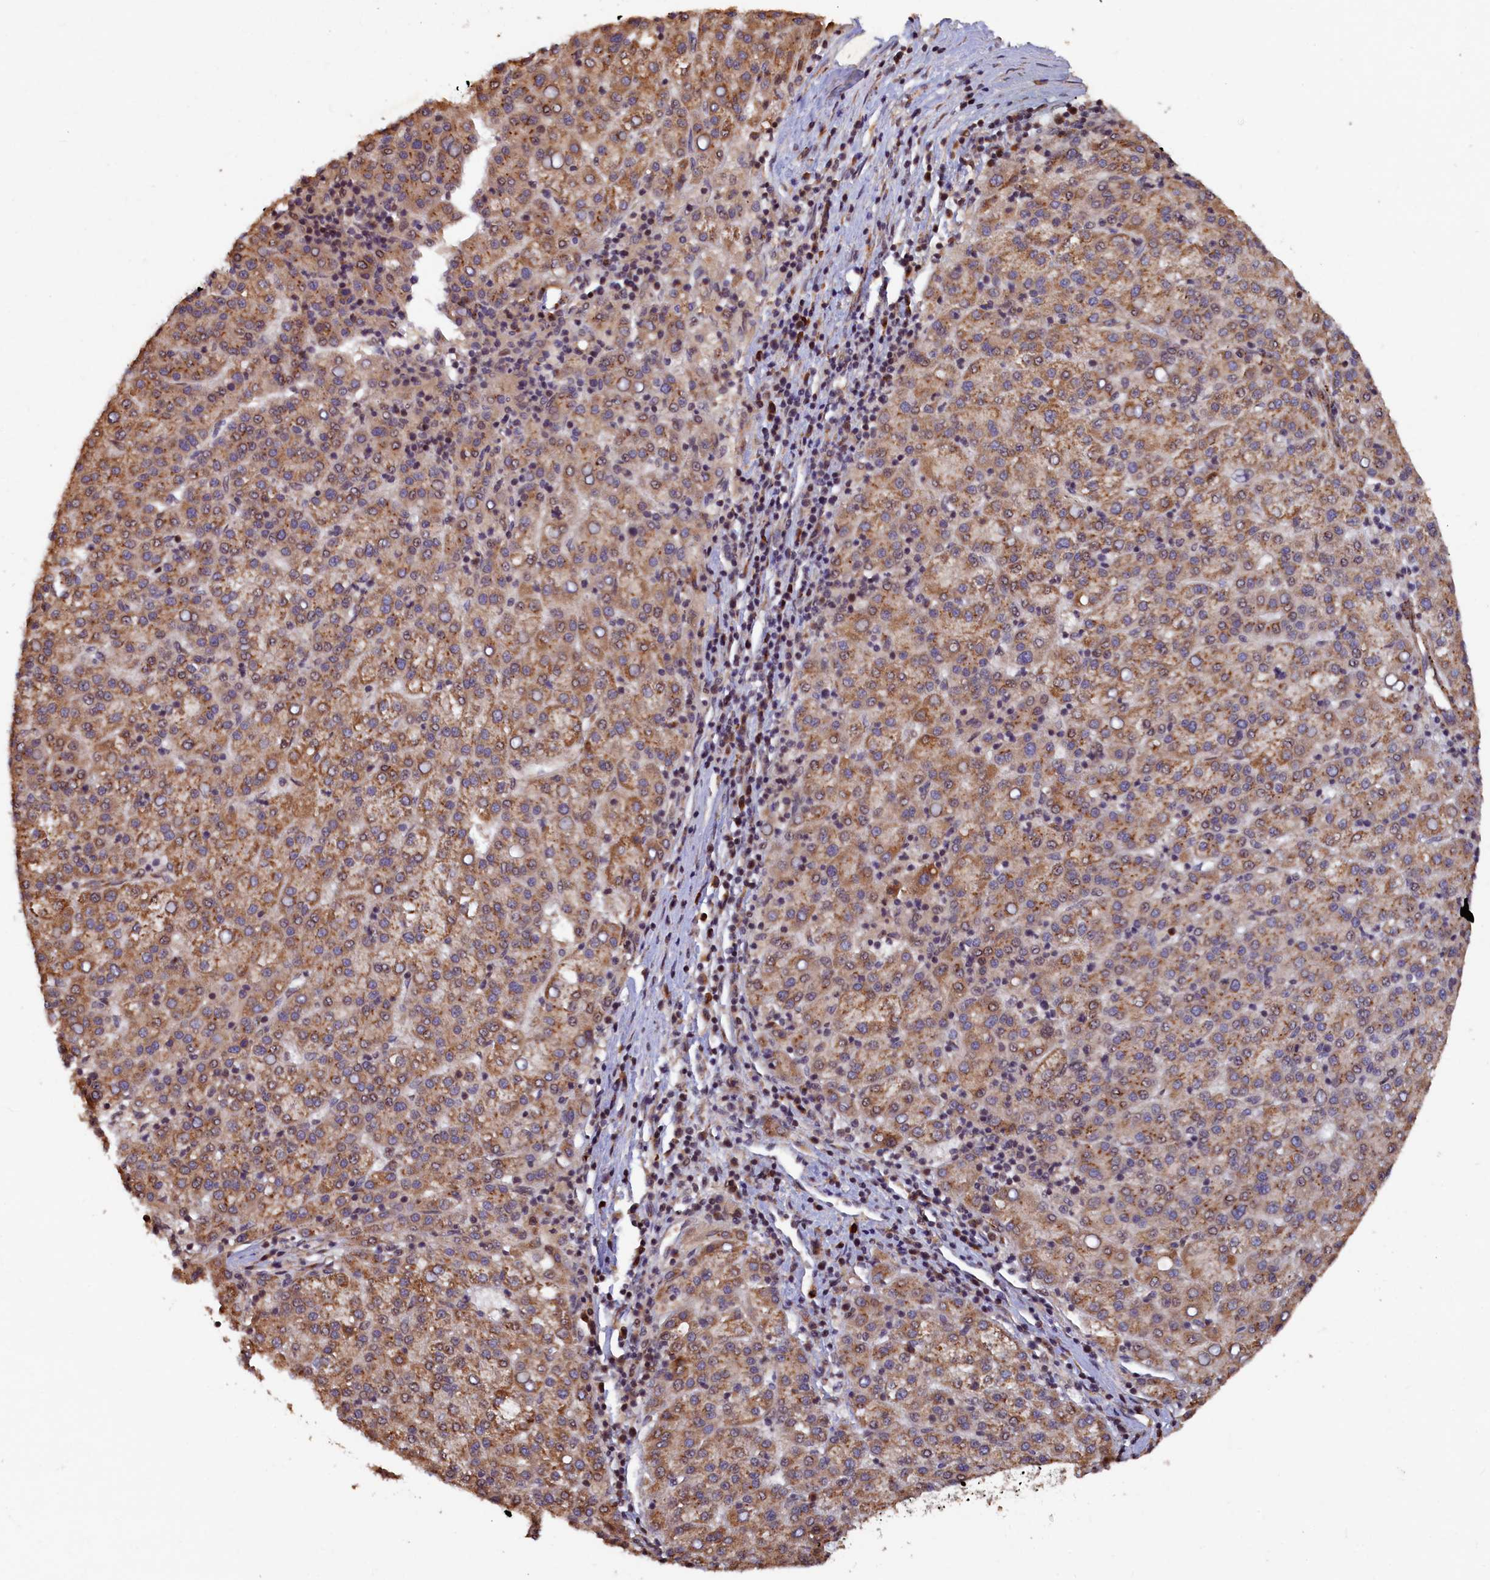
{"staining": {"intensity": "moderate", "quantity": ">75%", "location": "cytoplasmic/membranous"}, "tissue": "liver cancer", "cell_type": "Tumor cells", "image_type": "cancer", "snomed": [{"axis": "morphology", "description": "Carcinoma, Hepatocellular, NOS"}, {"axis": "topography", "description": "Liver"}], "caption": "Liver cancer (hepatocellular carcinoma) was stained to show a protein in brown. There is medium levels of moderate cytoplasmic/membranous expression in about >75% of tumor cells. The staining was performed using DAB, with brown indicating positive protein expression. Nuclei are stained blue with hematoxylin.", "gene": "TMEM181", "patient": {"sex": "female", "age": 58}}